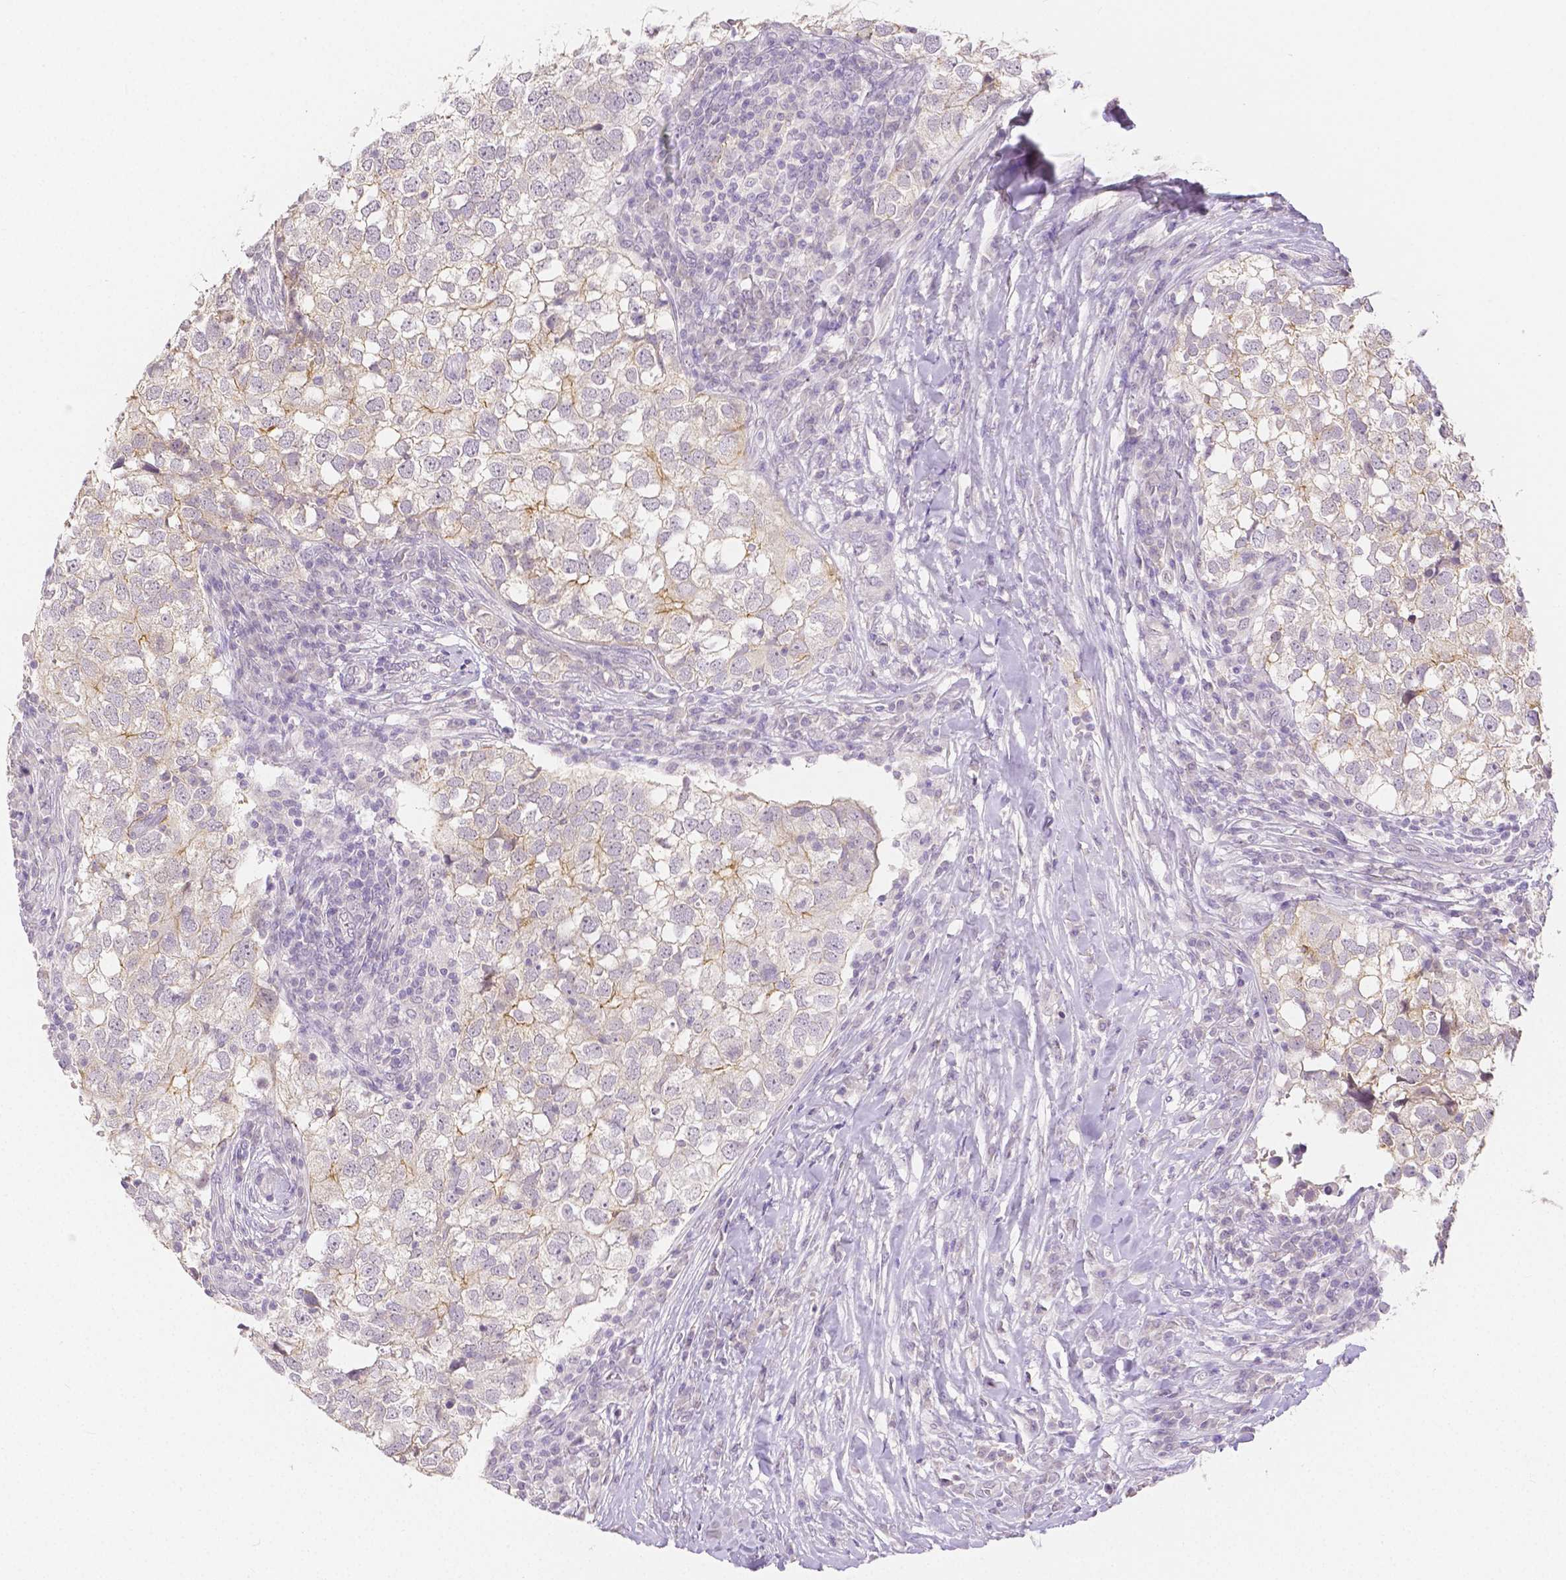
{"staining": {"intensity": "negative", "quantity": "none", "location": "none"}, "tissue": "breast cancer", "cell_type": "Tumor cells", "image_type": "cancer", "snomed": [{"axis": "morphology", "description": "Duct carcinoma"}, {"axis": "topography", "description": "Breast"}], "caption": "This is a micrograph of IHC staining of breast cancer (intraductal carcinoma), which shows no positivity in tumor cells.", "gene": "OCLN", "patient": {"sex": "female", "age": 30}}